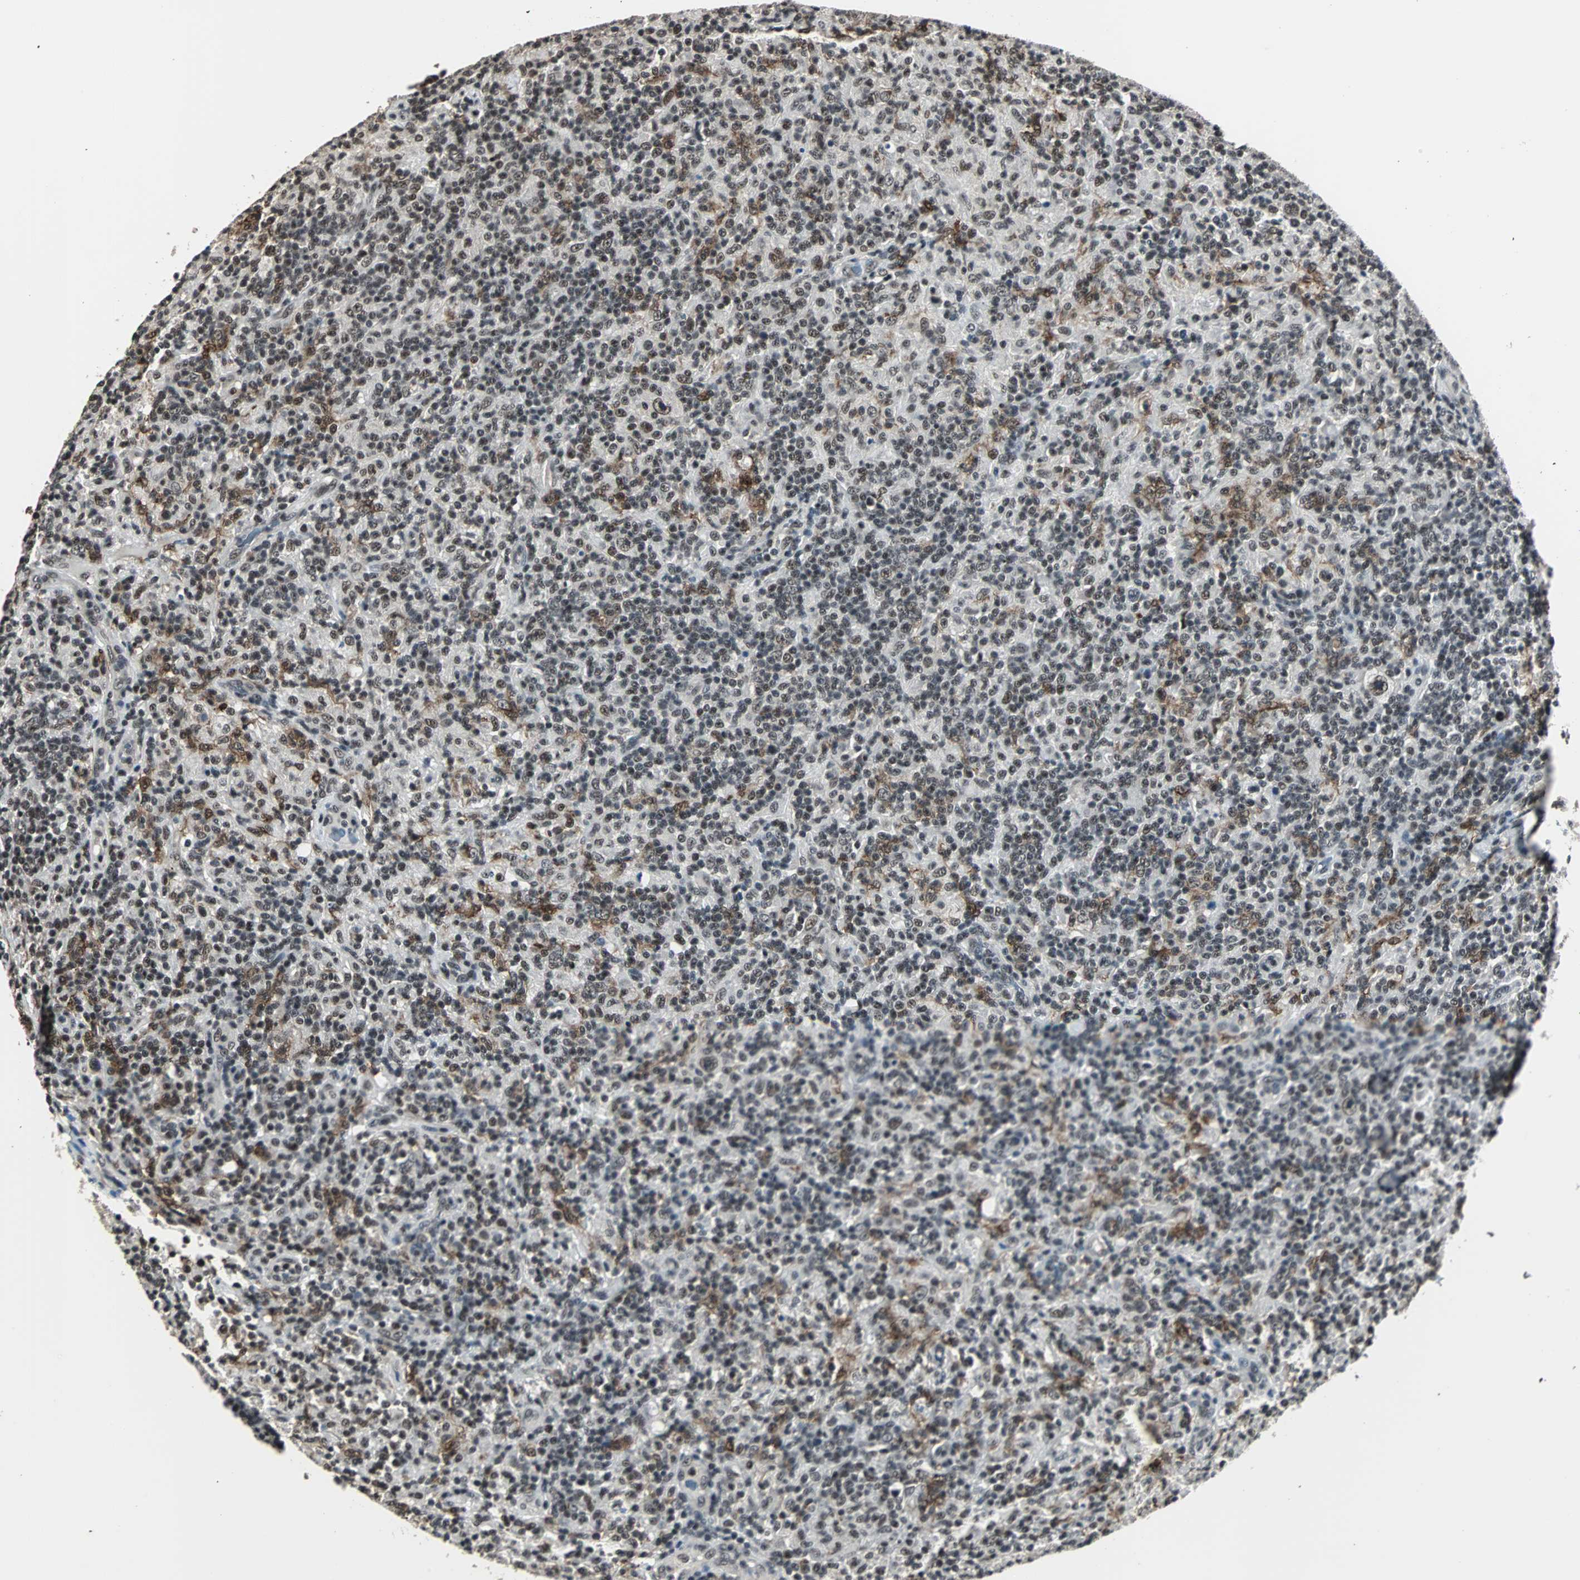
{"staining": {"intensity": "moderate", "quantity": ">75%", "location": "nuclear"}, "tissue": "lymphoma", "cell_type": "Tumor cells", "image_type": "cancer", "snomed": [{"axis": "morphology", "description": "Hodgkin's disease, NOS"}, {"axis": "topography", "description": "Lymph node"}], "caption": "Moderate nuclear positivity is present in approximately >75% of tumor cells in Hodgkin's disease. (Stains: DAB in brown, nuclei in blue, Microscopy: brightfield microscopy at high magnification).", "gene": "MKX", "patient": {"sex": "male", "age": 70}}